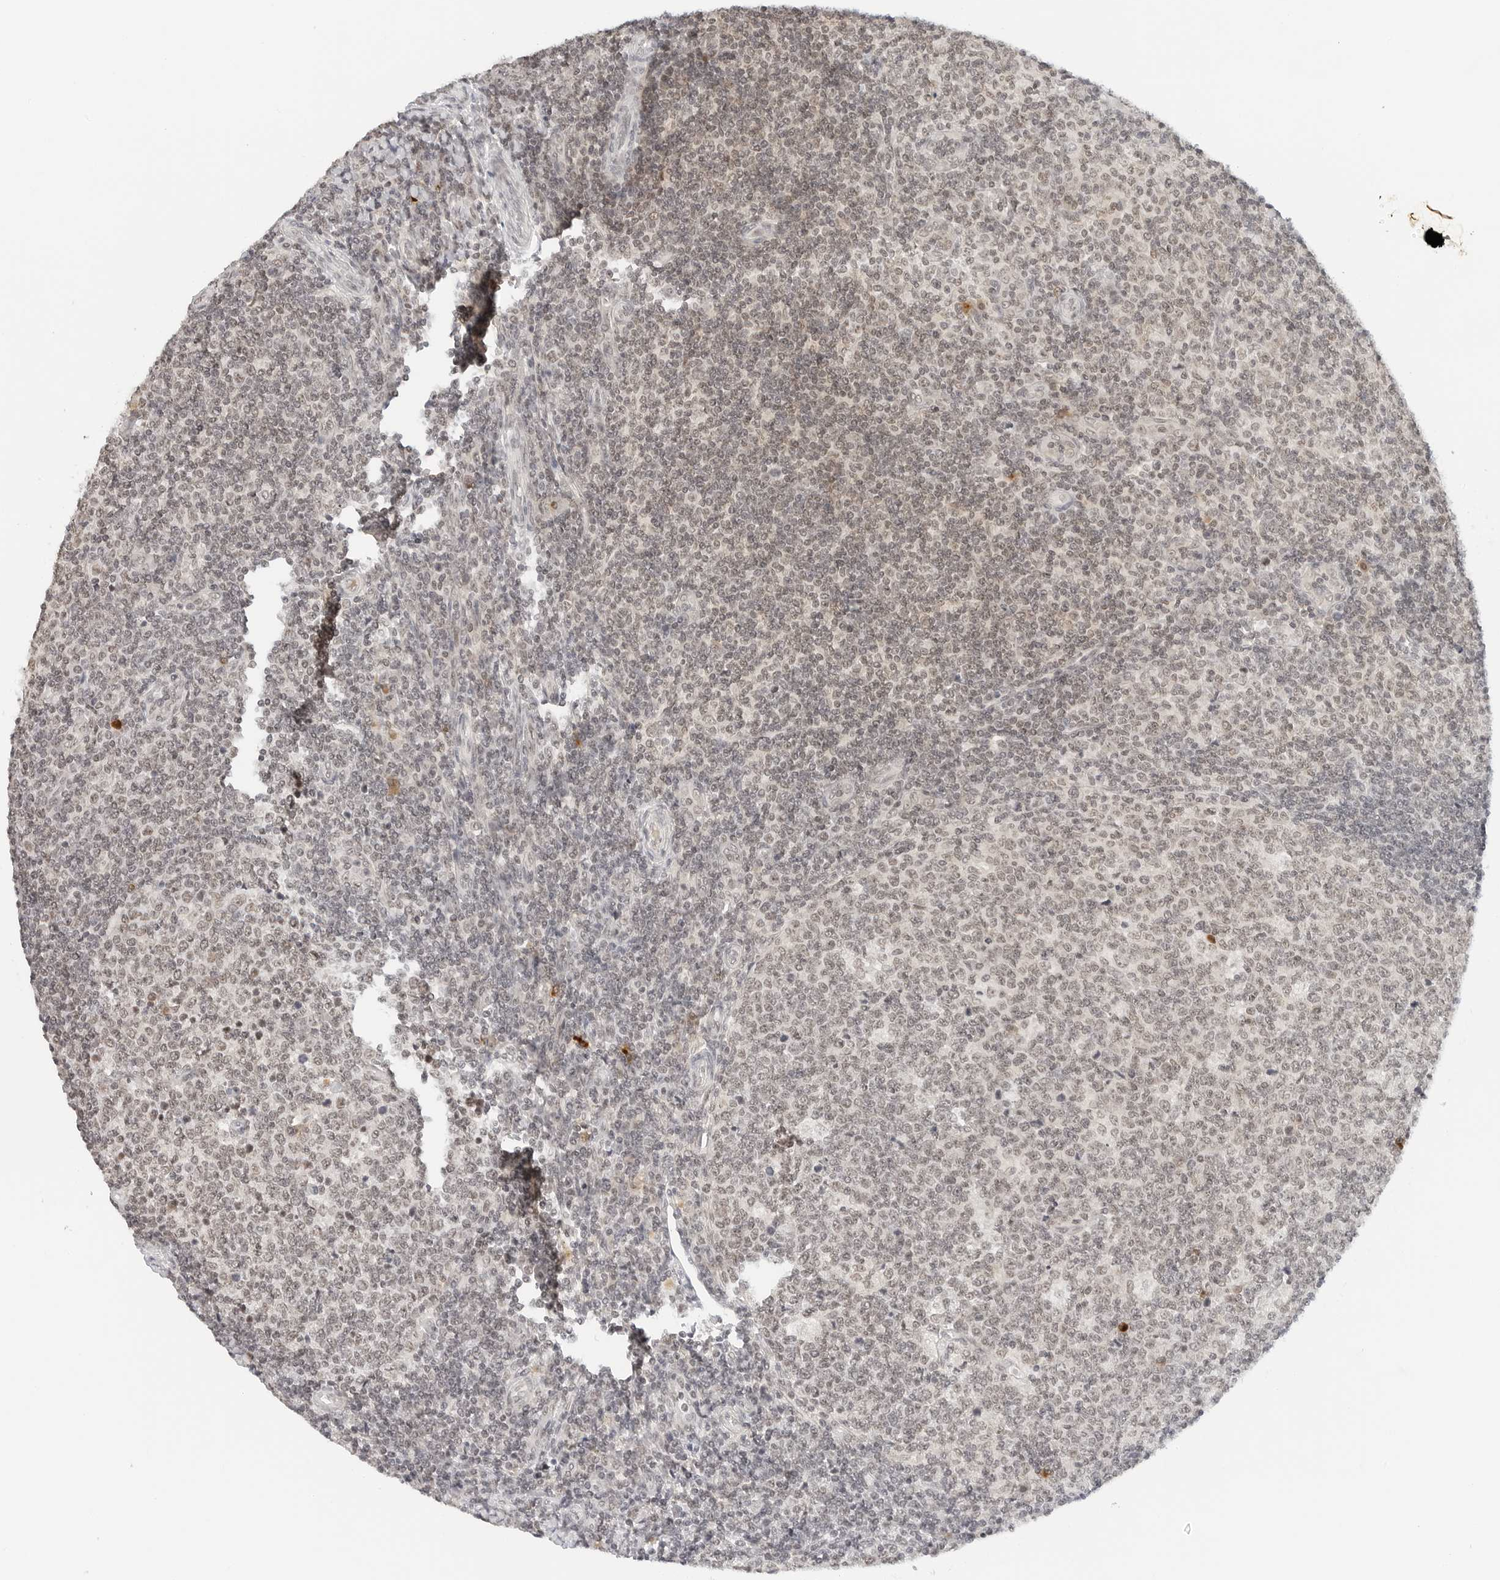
{"staining": {"intensity": "weak", "quantity": "25%-75%", "location": "nuclear"}, "tissue": "tonsil", "cell_type": "Germinal center cells", "image_type": "normal", "snomed": [{"axis": "morphology", "description": "Normal tissue, NOS"}, {"axis": "topography", "description": "Tonsil"}], "caption": "This is a histology image of immunohistochemistry staining of benign tonsil, which shows weak expression in the nuclear of germinal center cells.", "gene": "NEO1", "patient": {"sex": "female", "age": 19}}